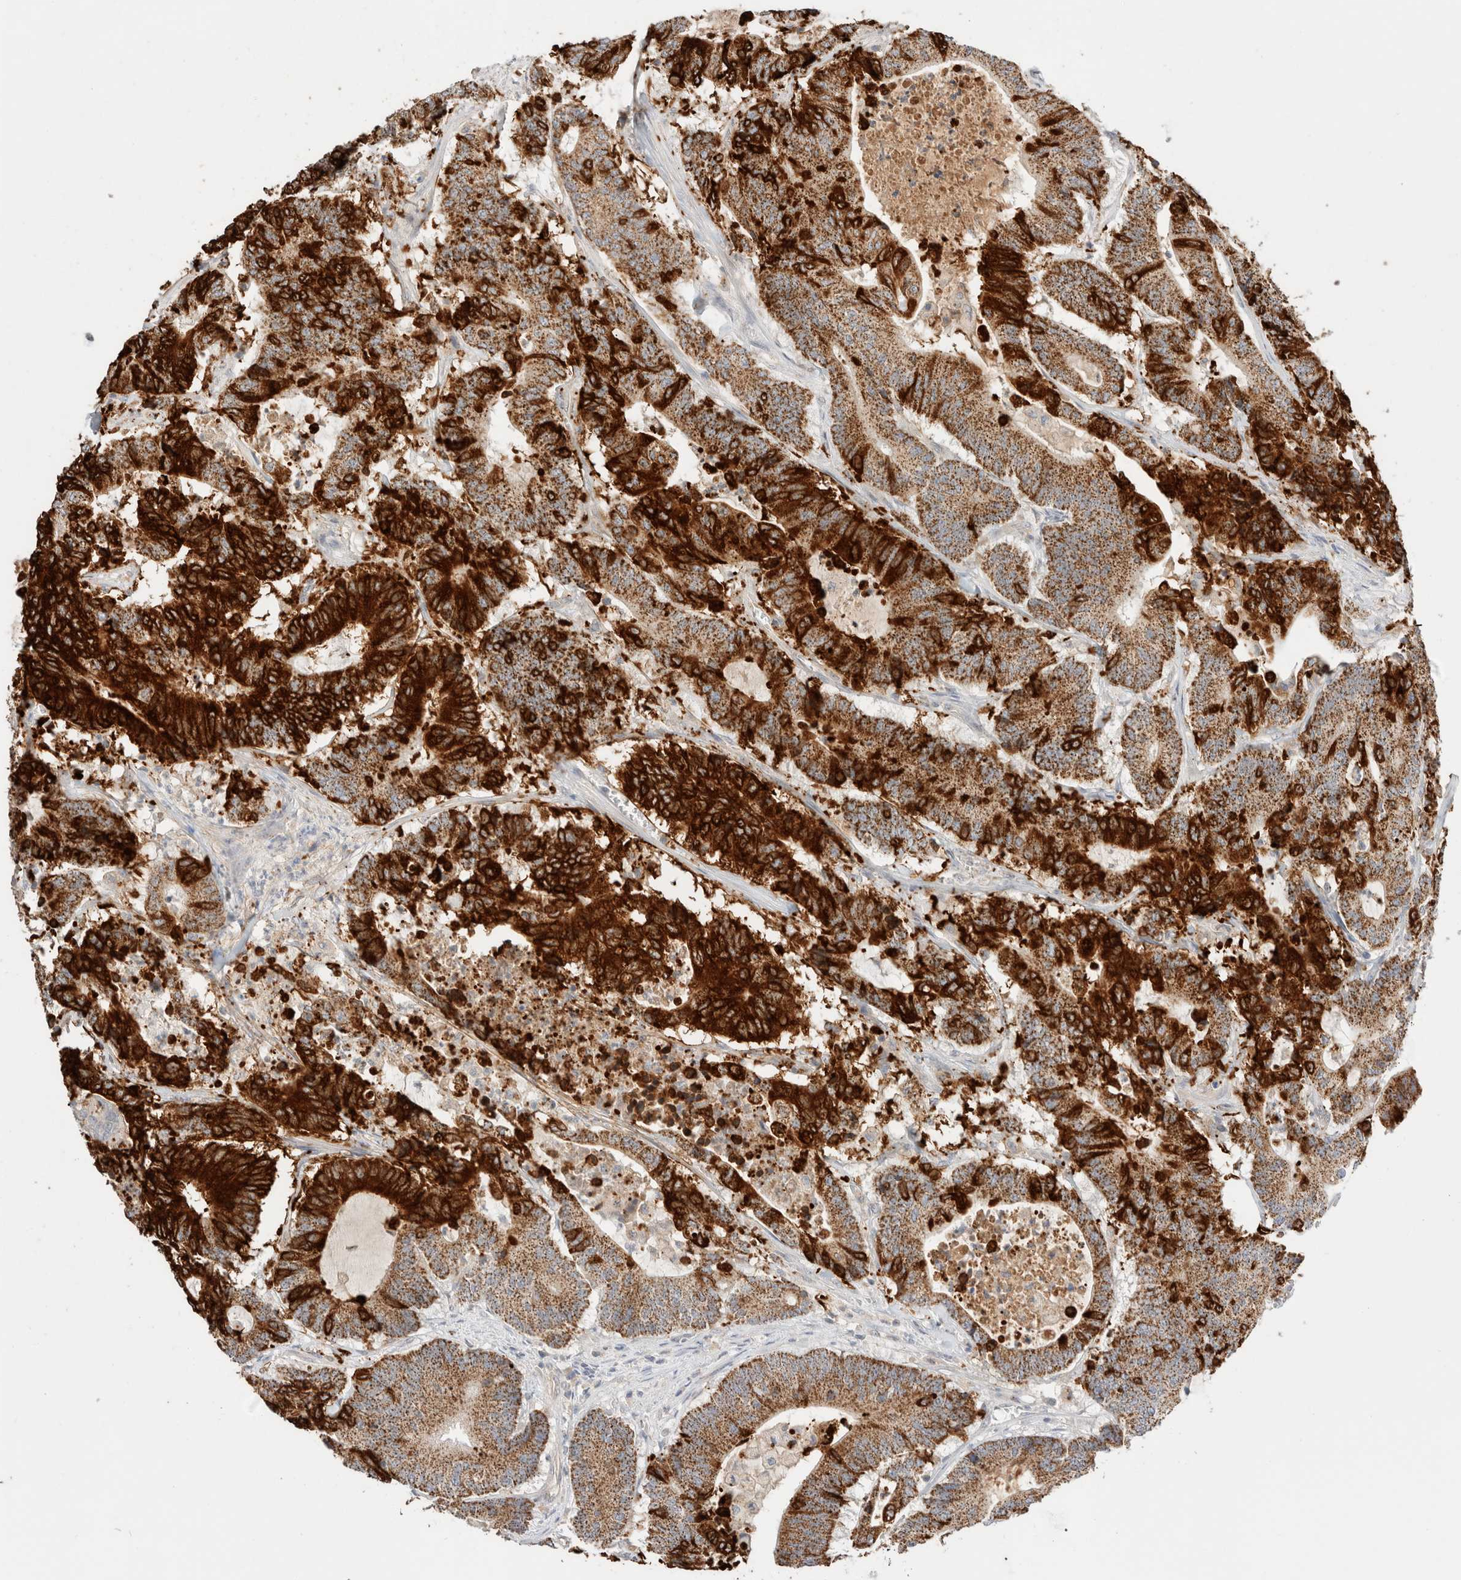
{"staining": {"intensity": "strong", "quantity": ">75%", "location": "cytoplasmic/membranous"}, "tissue": "colorectal cancer", "cell_type": "Tumor cells", "image_type": "cancer", "snomed": [{"axis": "morphology", "description": "Adenocarcinoma, NOS"}, {"axis": "topography", "description": "Colon"}], "caption": "Protein expression analysis of human colorectal cancer reveals strong cytoplasmic/membranous positivity in approximately >75% of tumor cells.", "gene": "TRIM41", "patient": {"sex": "female", "age": 84}}